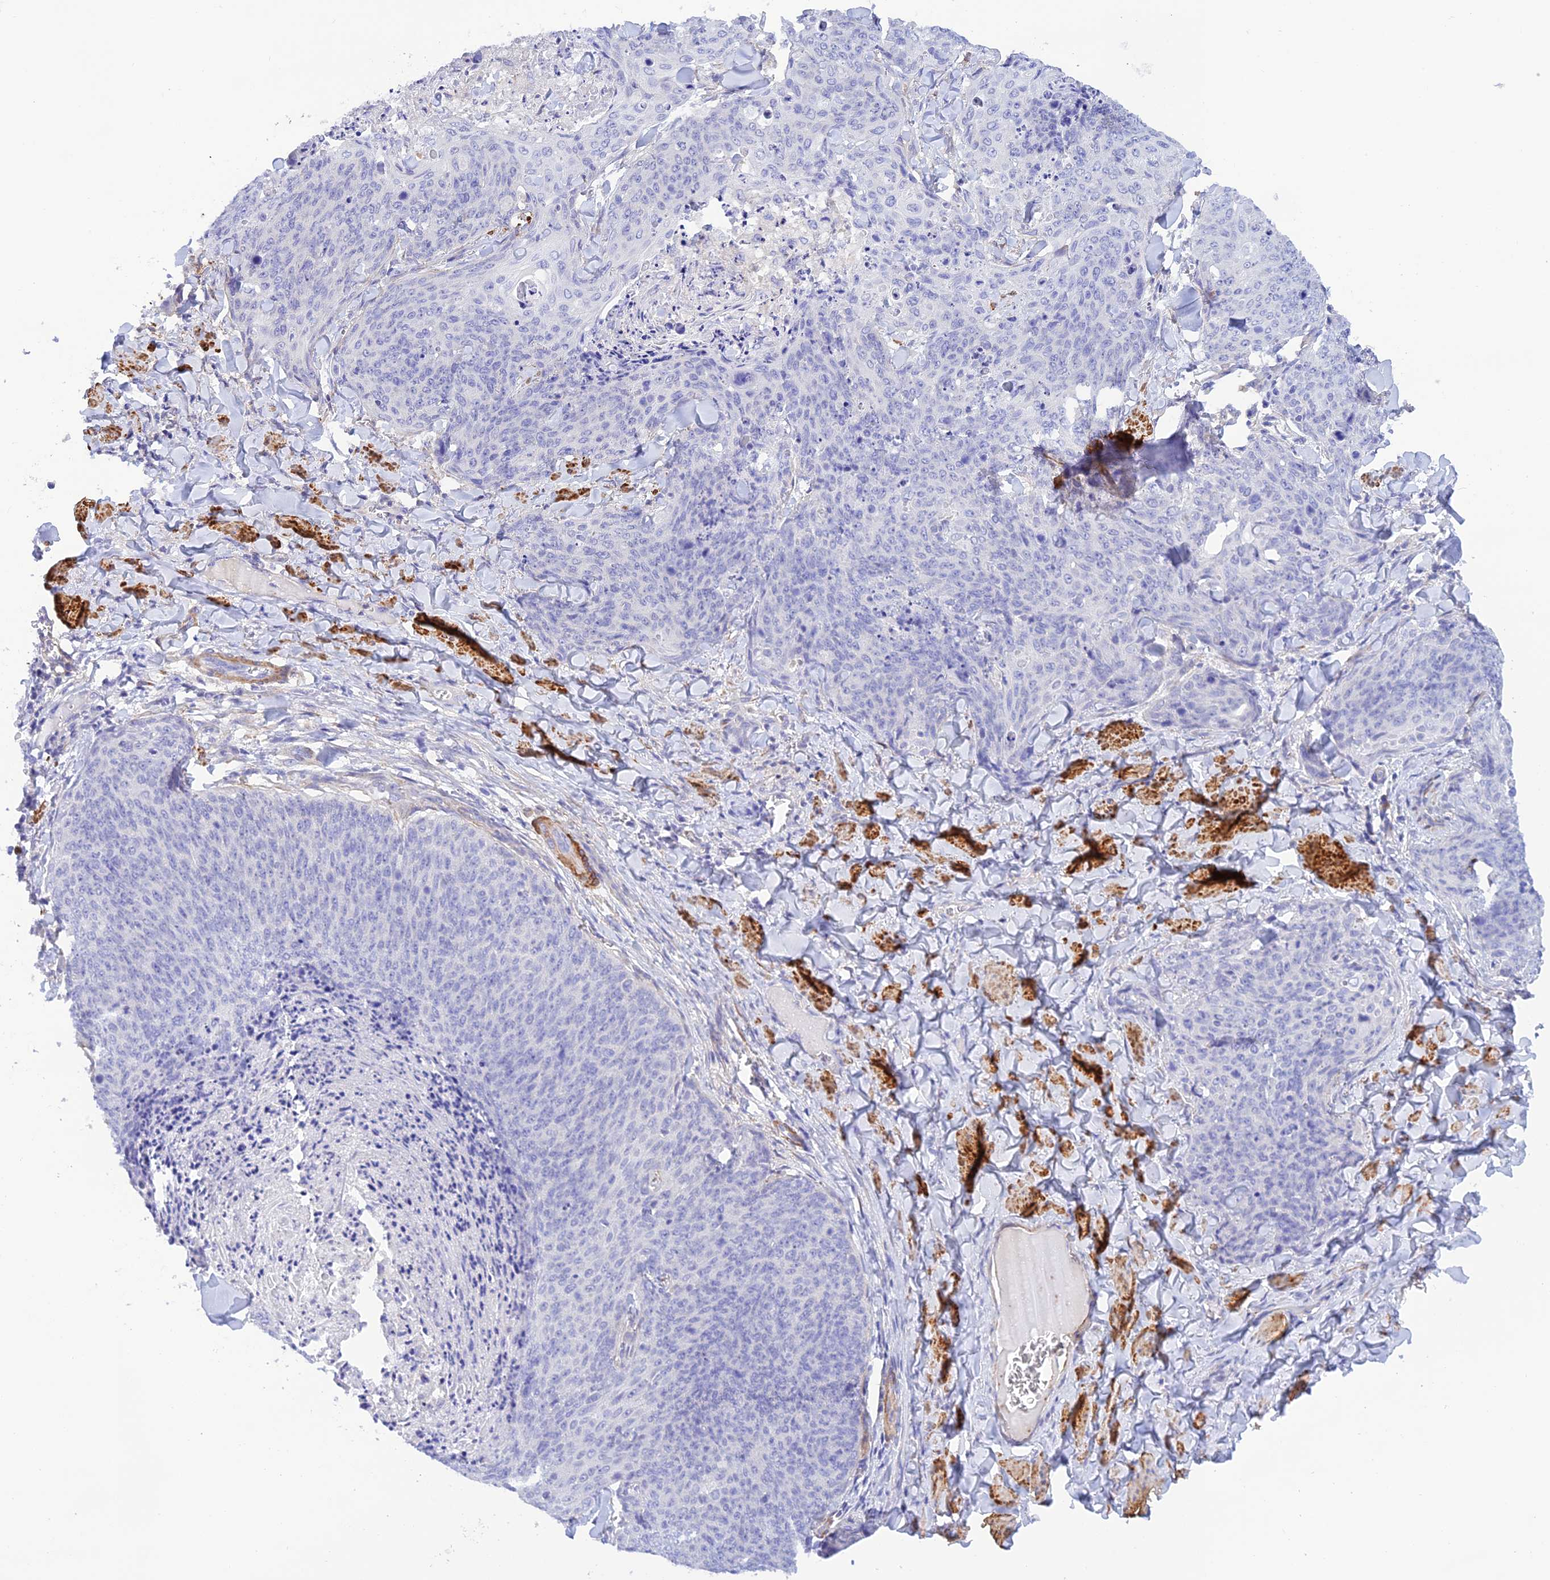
{"staining": {"intensity": "negative", "quantity": "none", "location": "none"}, "tissue": "skin cancer", "cell_type": "Tumor cells", "image_type": "cancer", "snomed": [{"axis": "morphology", "description": "Squamous cell carcinoma, NOS"}, {"axis": "topography", "description": "Skin"}, {"axis": "topography", "description": "Vulva"}], "caption": "IHC micrograph of neoplastic tissue: skin cancer (squamous cell carcinoma) stained with DAB exhibits no significant protein positivity in tumor cells.", "gene": "ZDHHC16", "patient": {"sex": "female", "age": 85}}